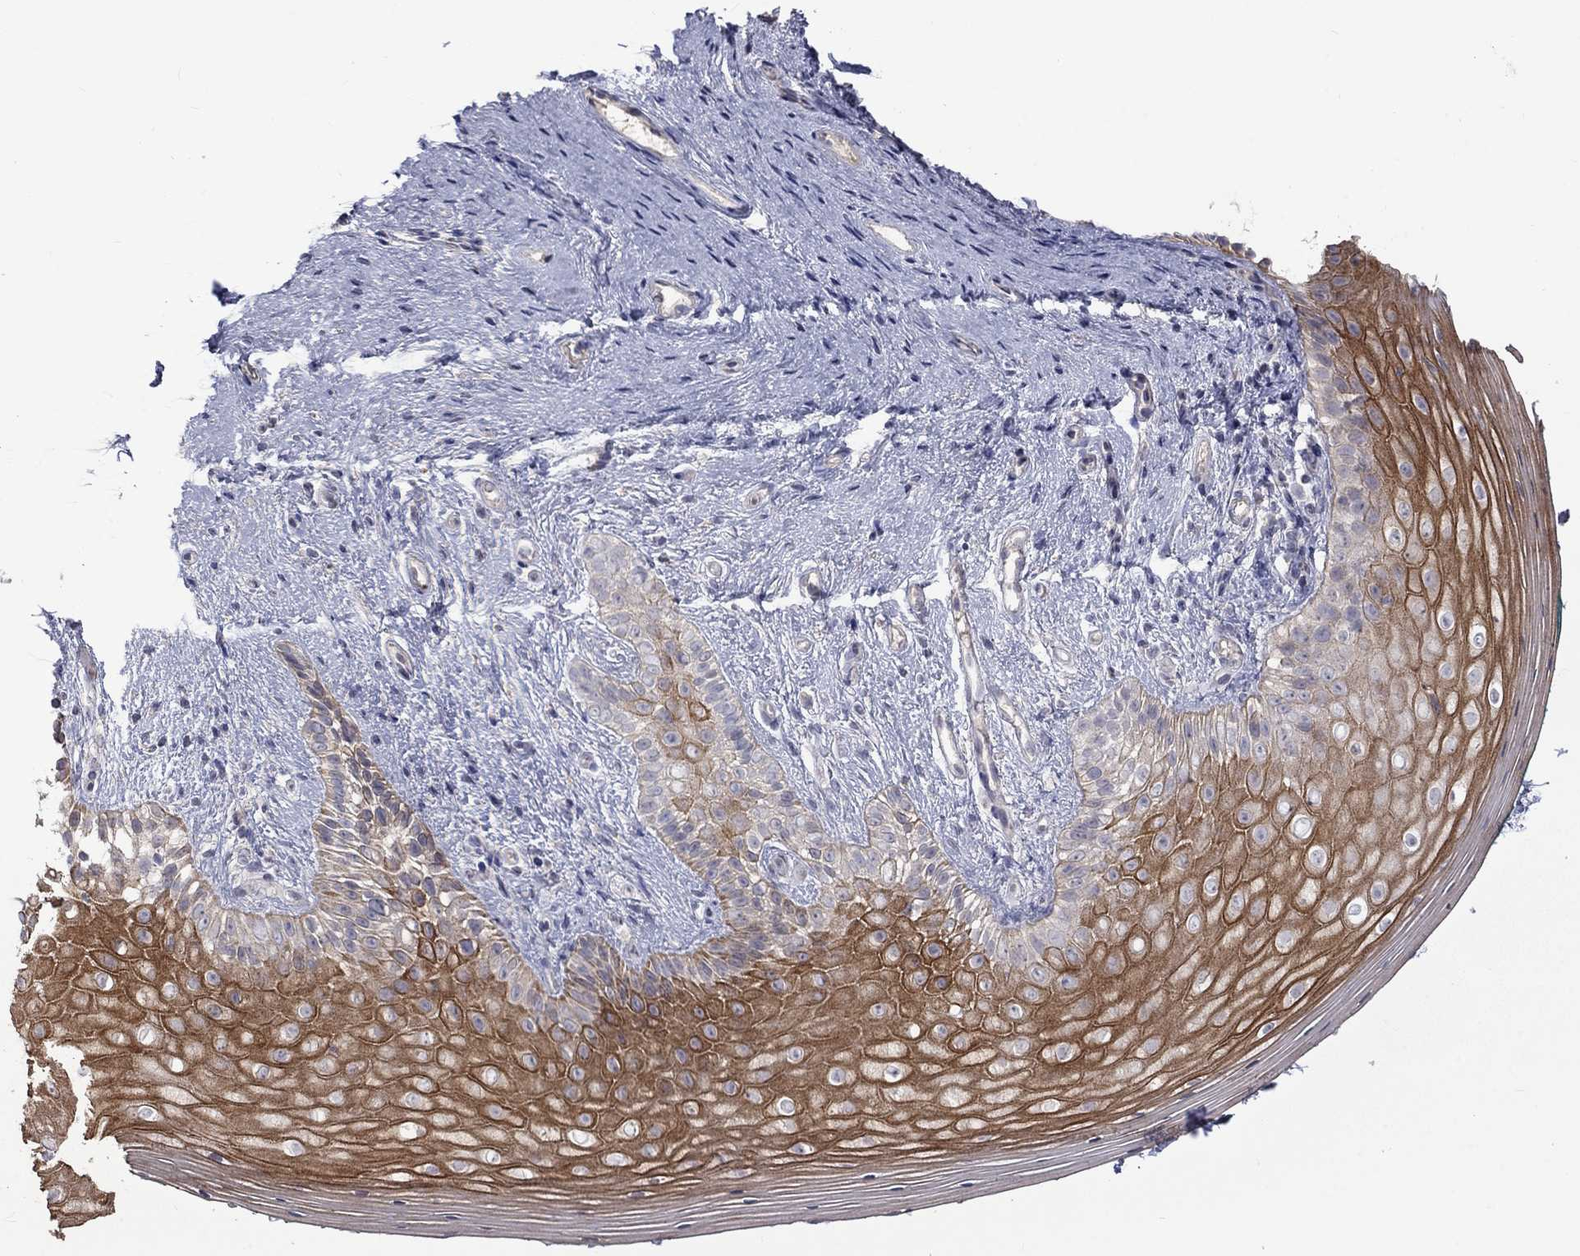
{"staining": {"intensity": "strong", "quantity": ">75%", "location": "cytoplasmic/membranous"}, "tissue": "vagina", "cell_type": "Squamous epithelial cells", "image_type": "normal", "snomed": [{"axis": "morphology", "description": "Normal tissue, NOS"}, {"axis": "topography", "description": "Vagina"}], "caption": "Benign vagina was stained to show a protein in brown. There is high levels of strong cytoplasmic/membranous staining in approximately >75% of squamous epithelial cells.", "gene": "SLC39A14", "patient": {"sex": "female", "age": 47}}